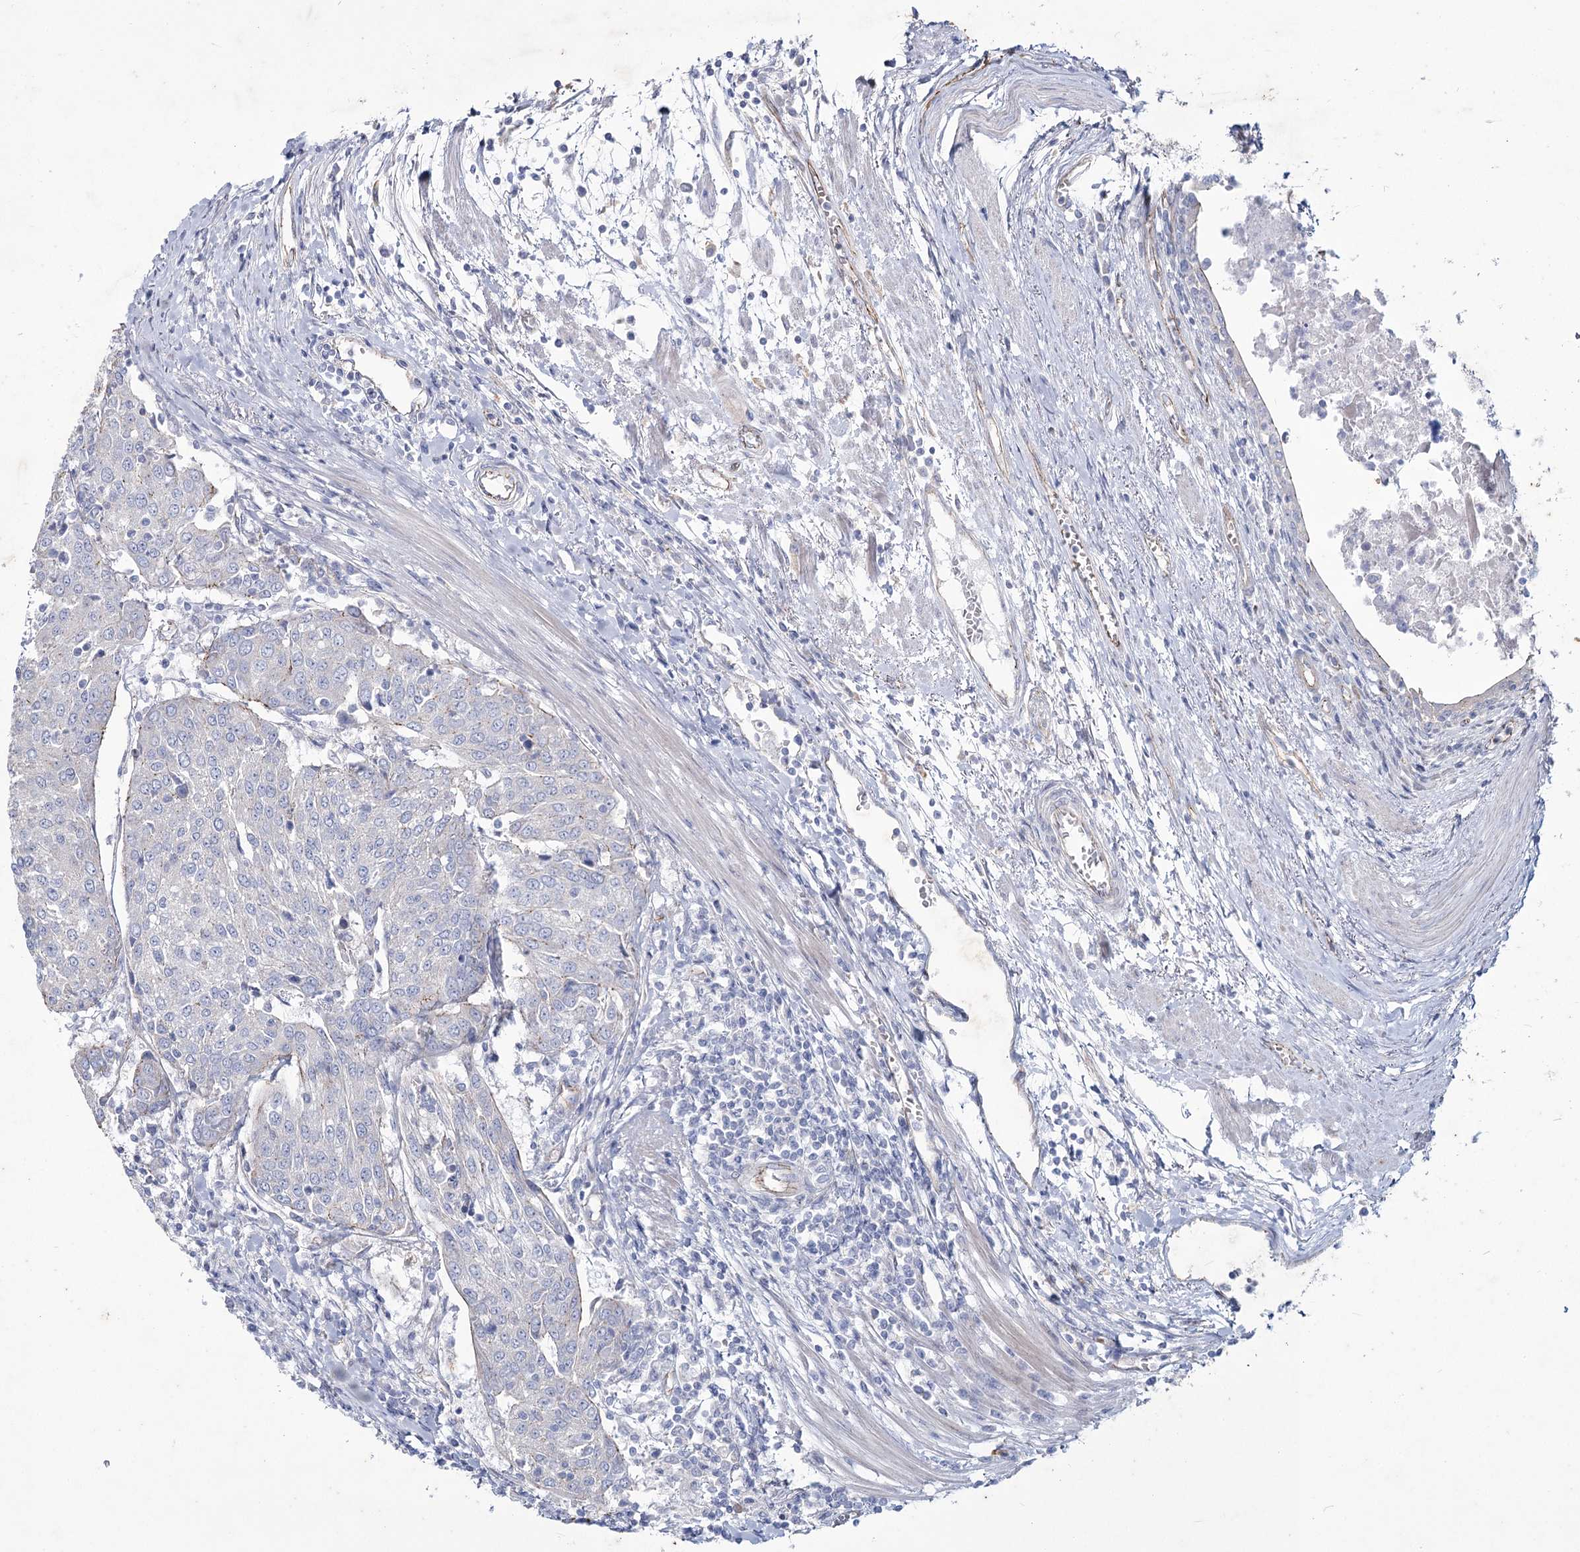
{"staining": {"intensity": "negative", "quantity": "none", "location": "none"}, "tissue": "urothelial cancer", "cell_type": "Tumor cells", "image_type": "cancer", "snomed": [{"axis": "morphology", "description": "Urothelial carcinoma, High grade"}, {"axis": "topography", "description": "Urinary bladder"}], "caption": "The immunohistochemistry micrograph has no significant staining in tumor cells of high-grade urothelial carcinoma tissue. The staining is performed using DAB brown chromogen with nuclei counter-stained in using hematoxylin.", "gene": "LDLRAD3", "patient": {"sex": "female", "age": 85}}